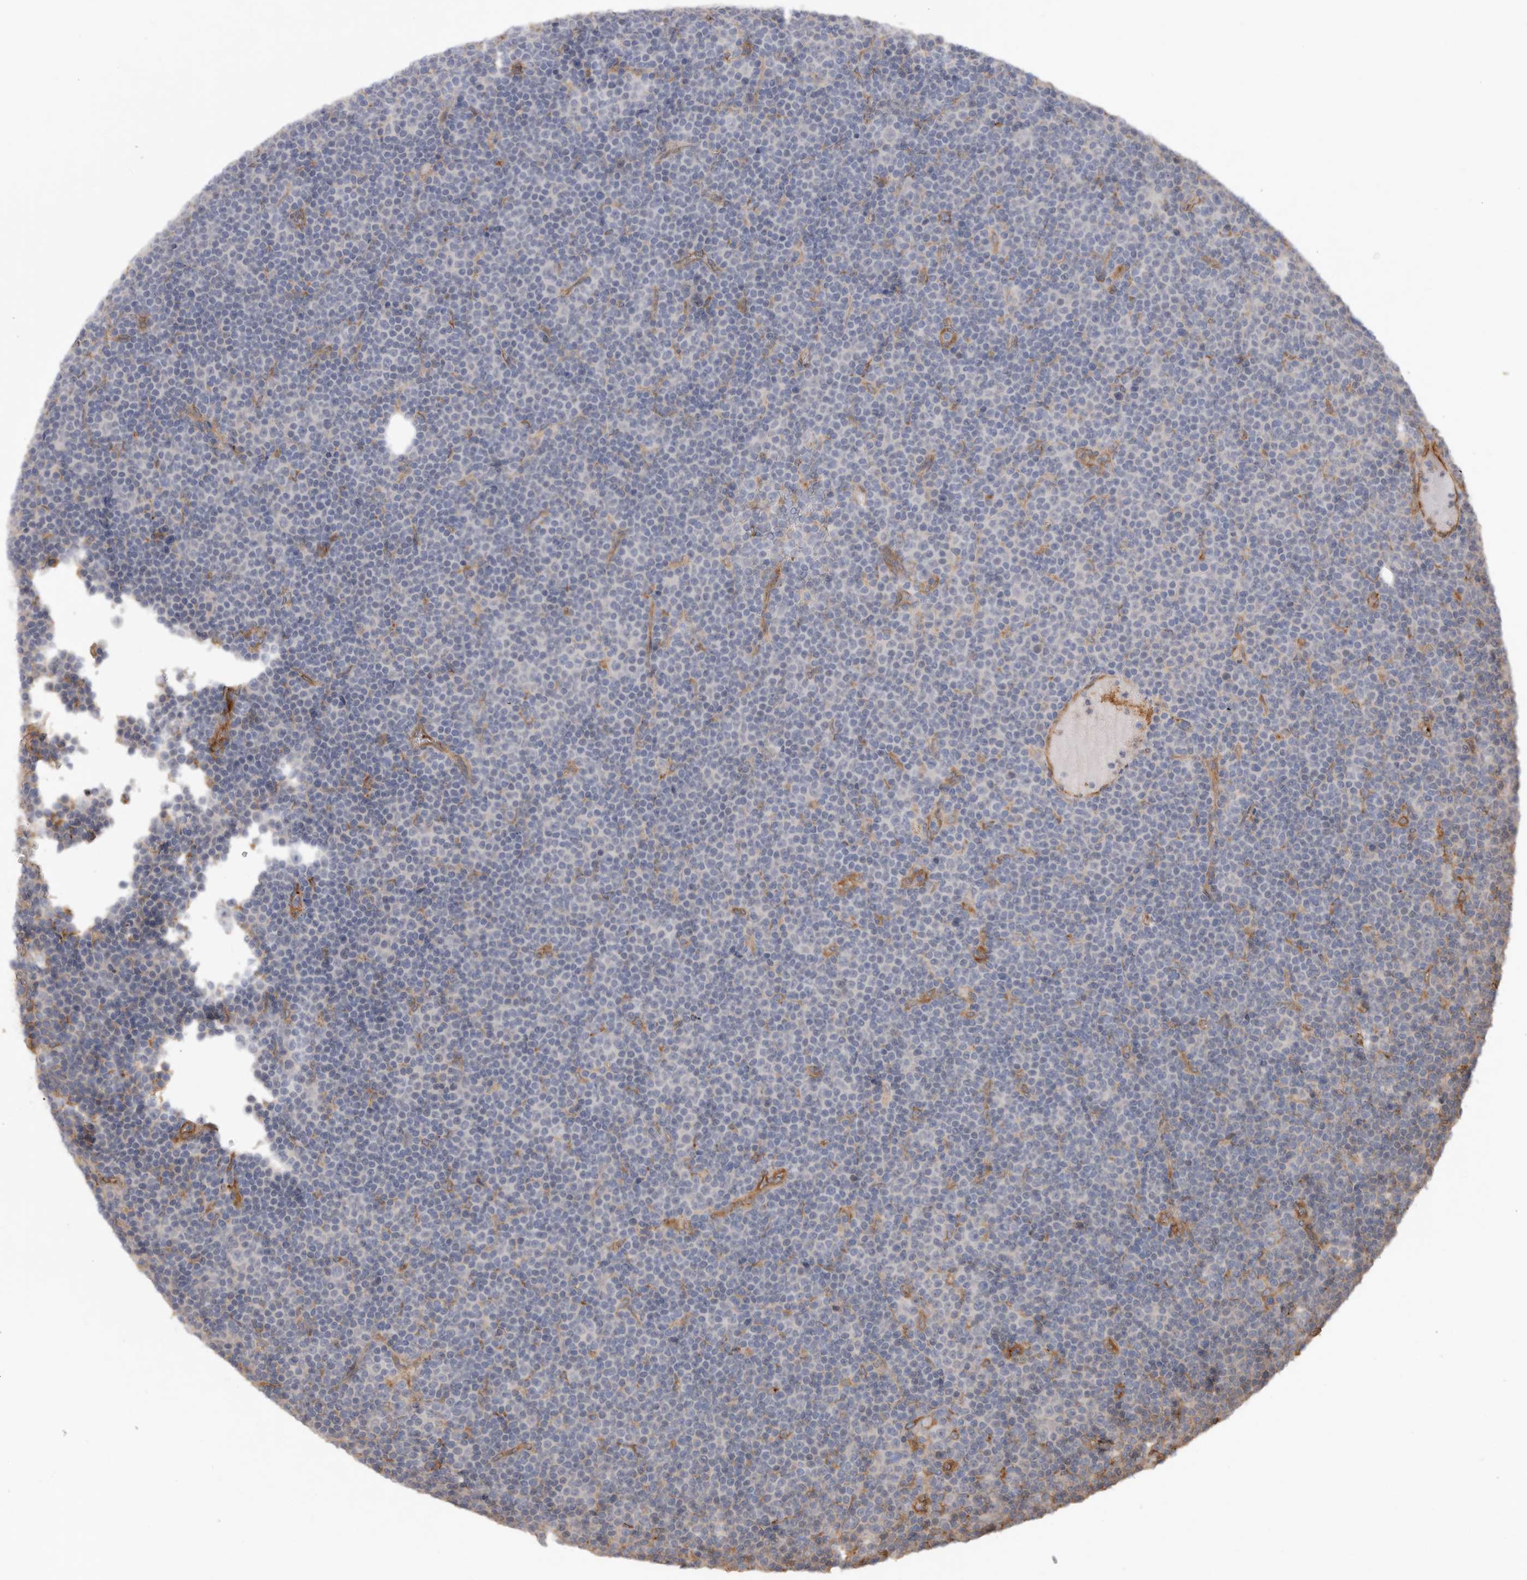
{"staining": {"intensity": "negative", "quantity": "none", "location": "none"}, "tissue": "lymphoma", "cell_type": "Tumor cells", "image_type": "cancer", "snomed": [{"axis": "morphology", "description": "Malignant lymphoma, non-Hodgkin's type, Low grade"}, {"axis": "topography", "description": "Lymph node"}], "caption": "Immunohistochemical staining of human lymphoma displays no significant expression in tumor cells. (DAB (3,3'-diaminobenzidine) IHC, high magnification).", "gene": "CDC42BPB", "patient": {"sex": "female", "age": 67}}